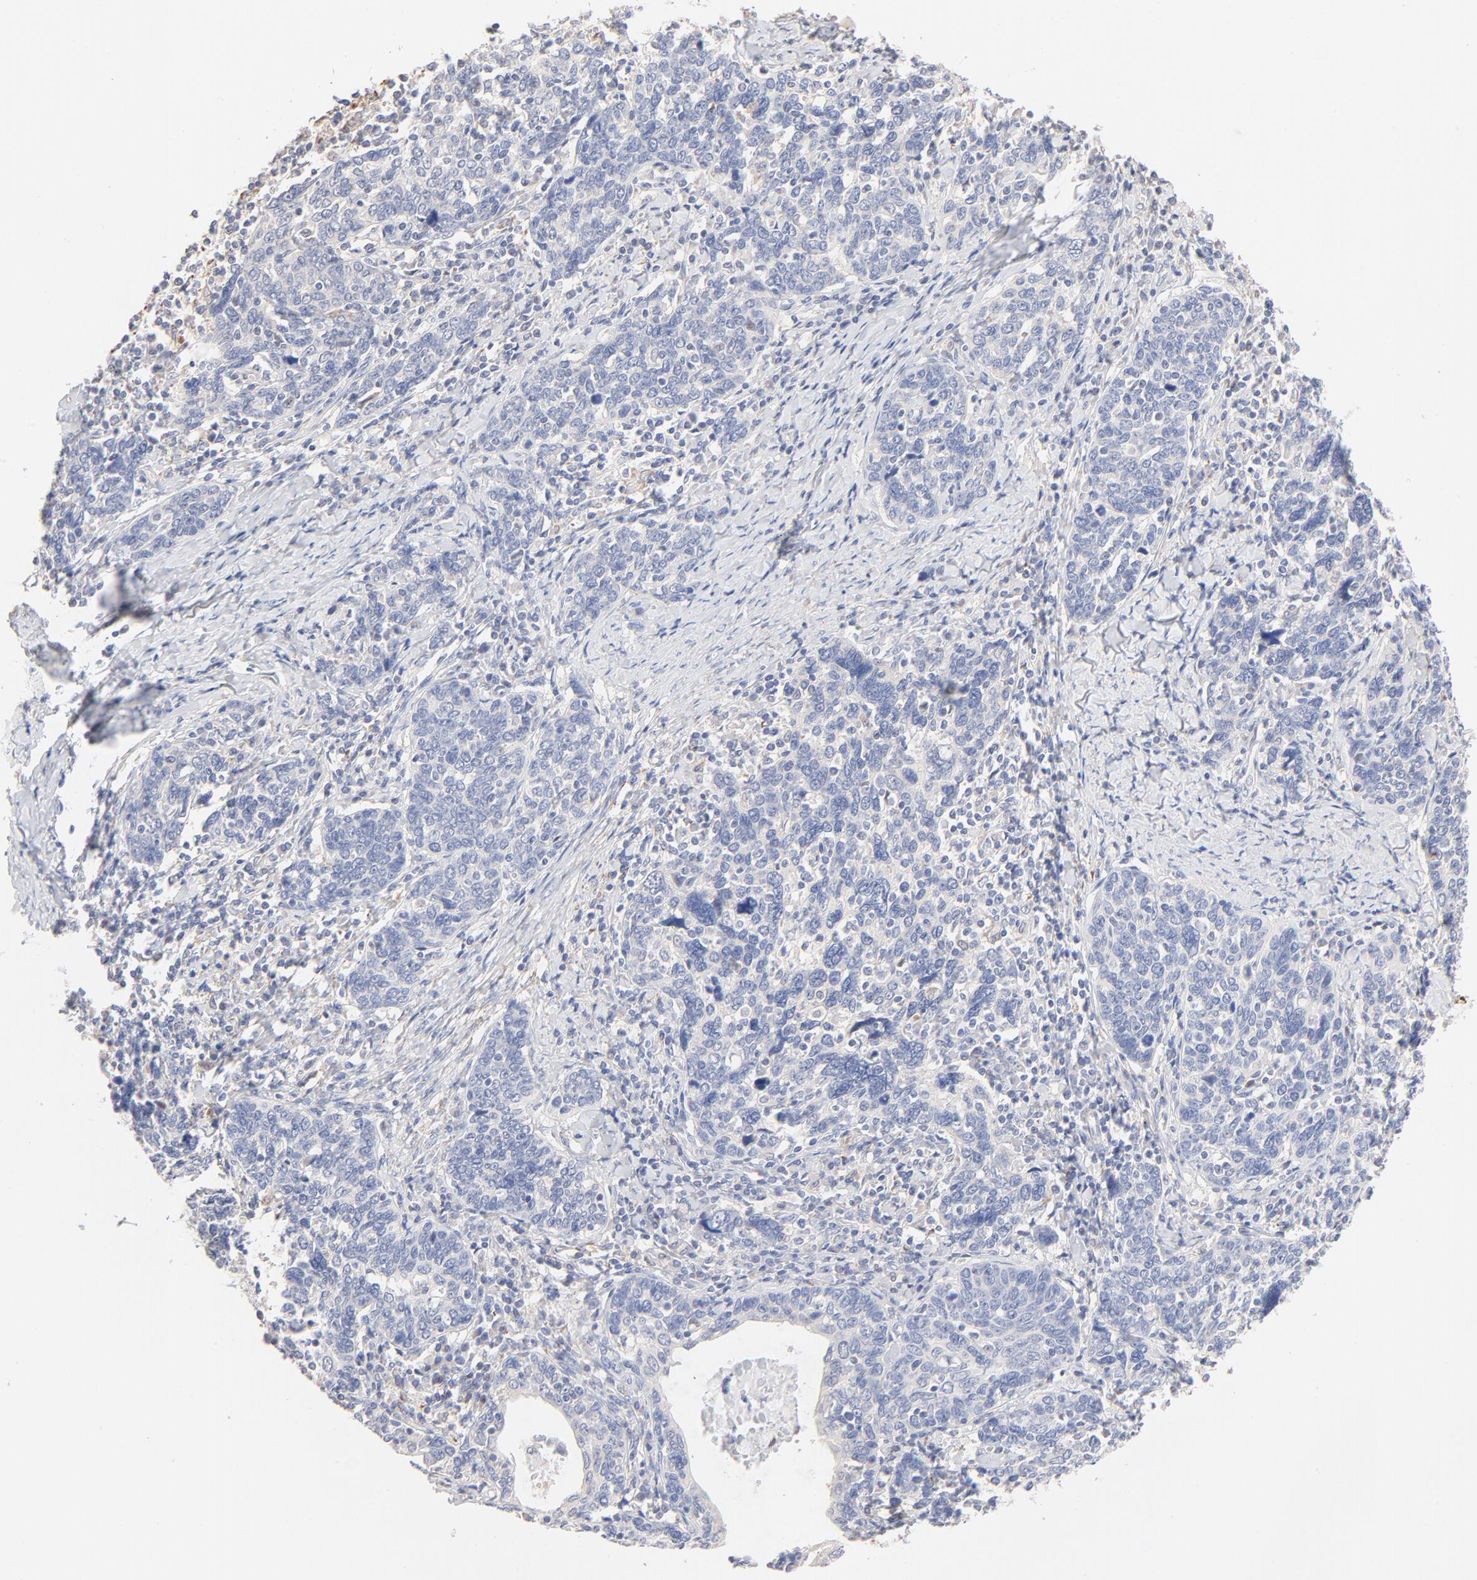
{"staining": {"intensity": "negative", "quantity": "none", "location": "none"}, "tissue": "cervical cancer", "cell_type": "Tumor cells", "image_type": "cancer", "snomed": [{"axis": "morphology", "description": "Squamous cell carcinoma, NOS"}, {"axis": "topography", "description": "Cervix"}], "caption": "Tumor cells show no significant protein positivity in cervical cancer (squamous cell carcinoma).", "gene": "SPTB", "patient": {"sex": "female", "age": 41}}